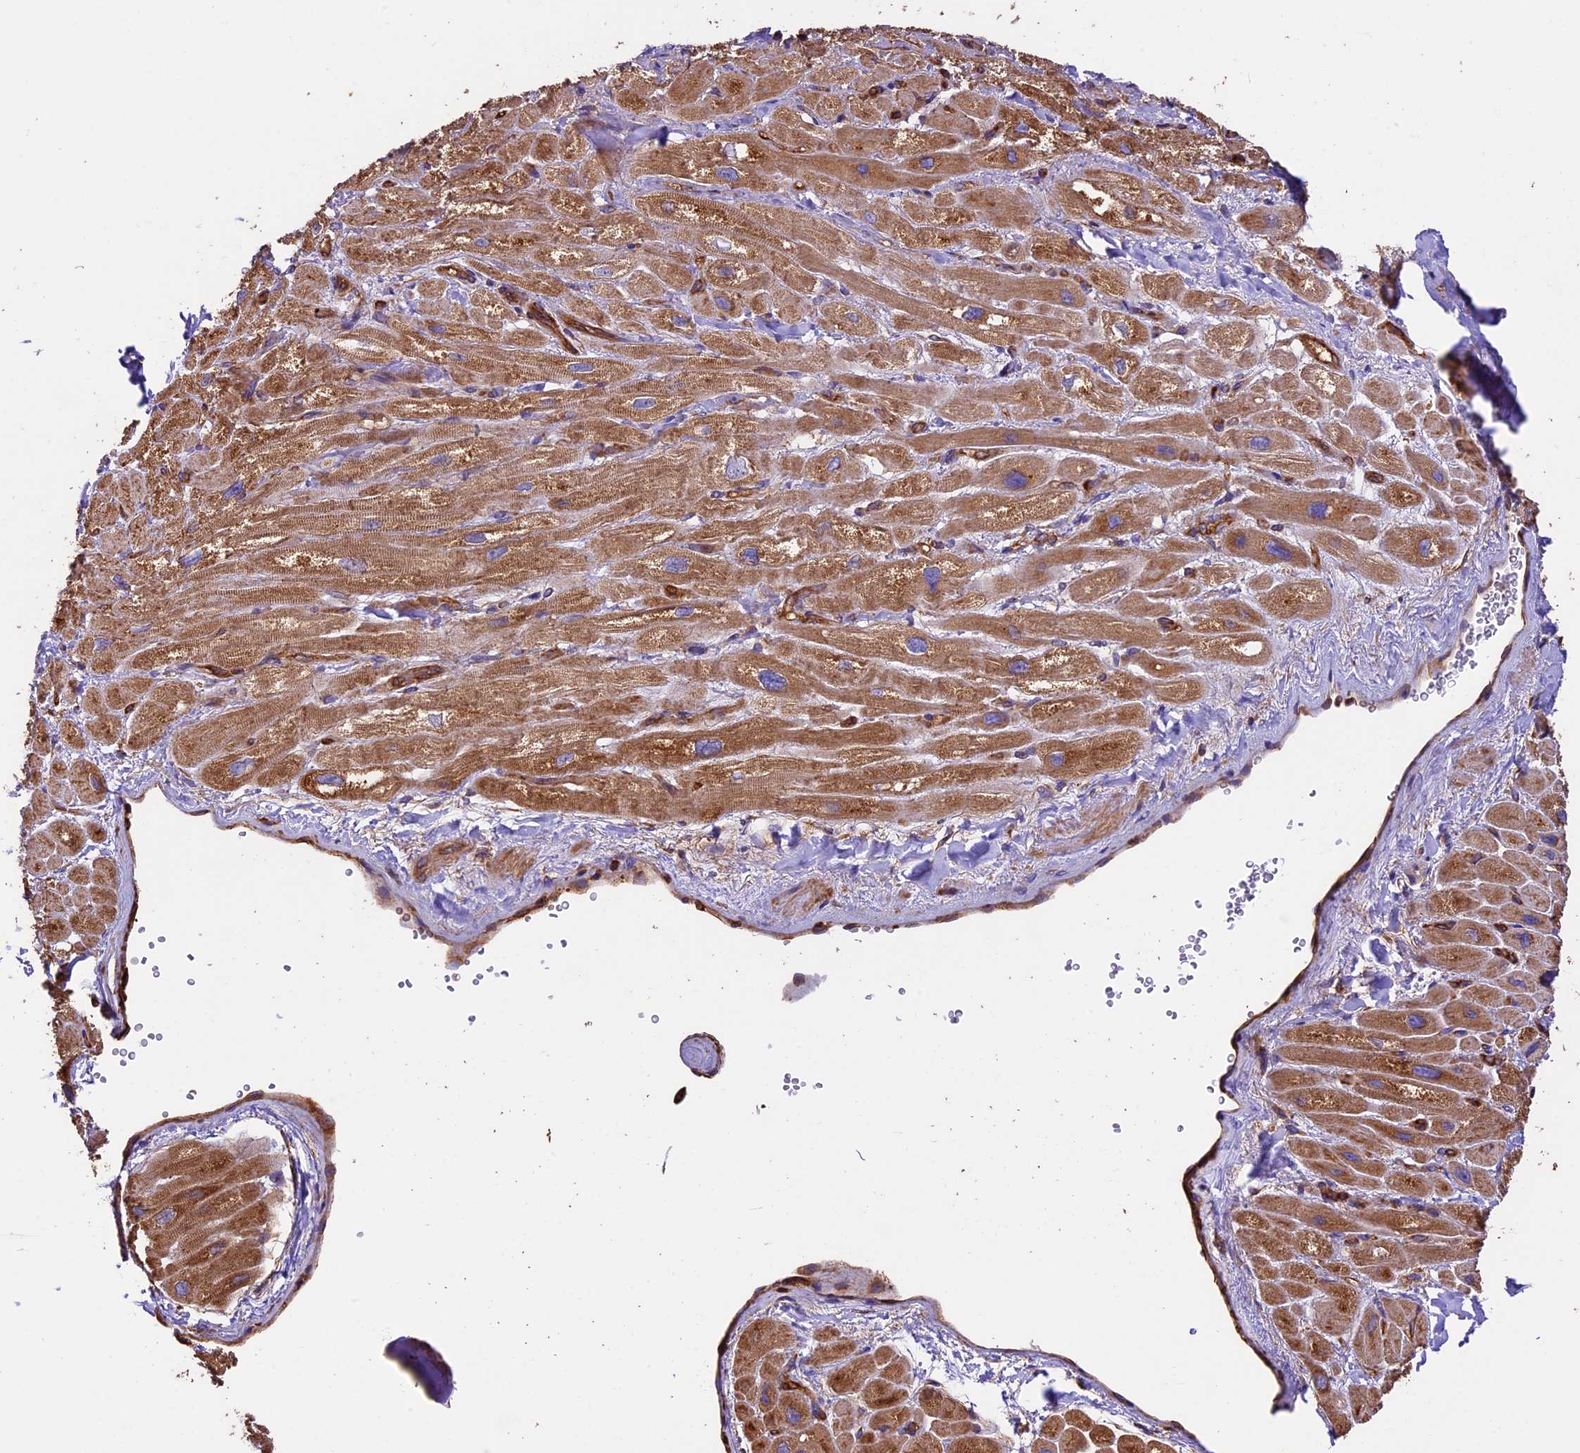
{"staining": {"intensity": "moderate", "quantity": ">75%", "location": "cytoplasmic/membranous"}, "tissue": "heart muscle", "cell_type": "Cardiomyocytes", "image_type": "normal", "snomed": [{"axis": "morphology", "description": "Normal tissue, NOS"}, {"axis": "topography", "description": "Heart"}], "caption": "Immunohistochemistry of normal human heart muscle reveals medium levels of moderate cytoplasmic/membranous staining in about >75% of cardiomyocytes.", "gene": "KARS1", "patient": {"sex": "male", "age": 65}}